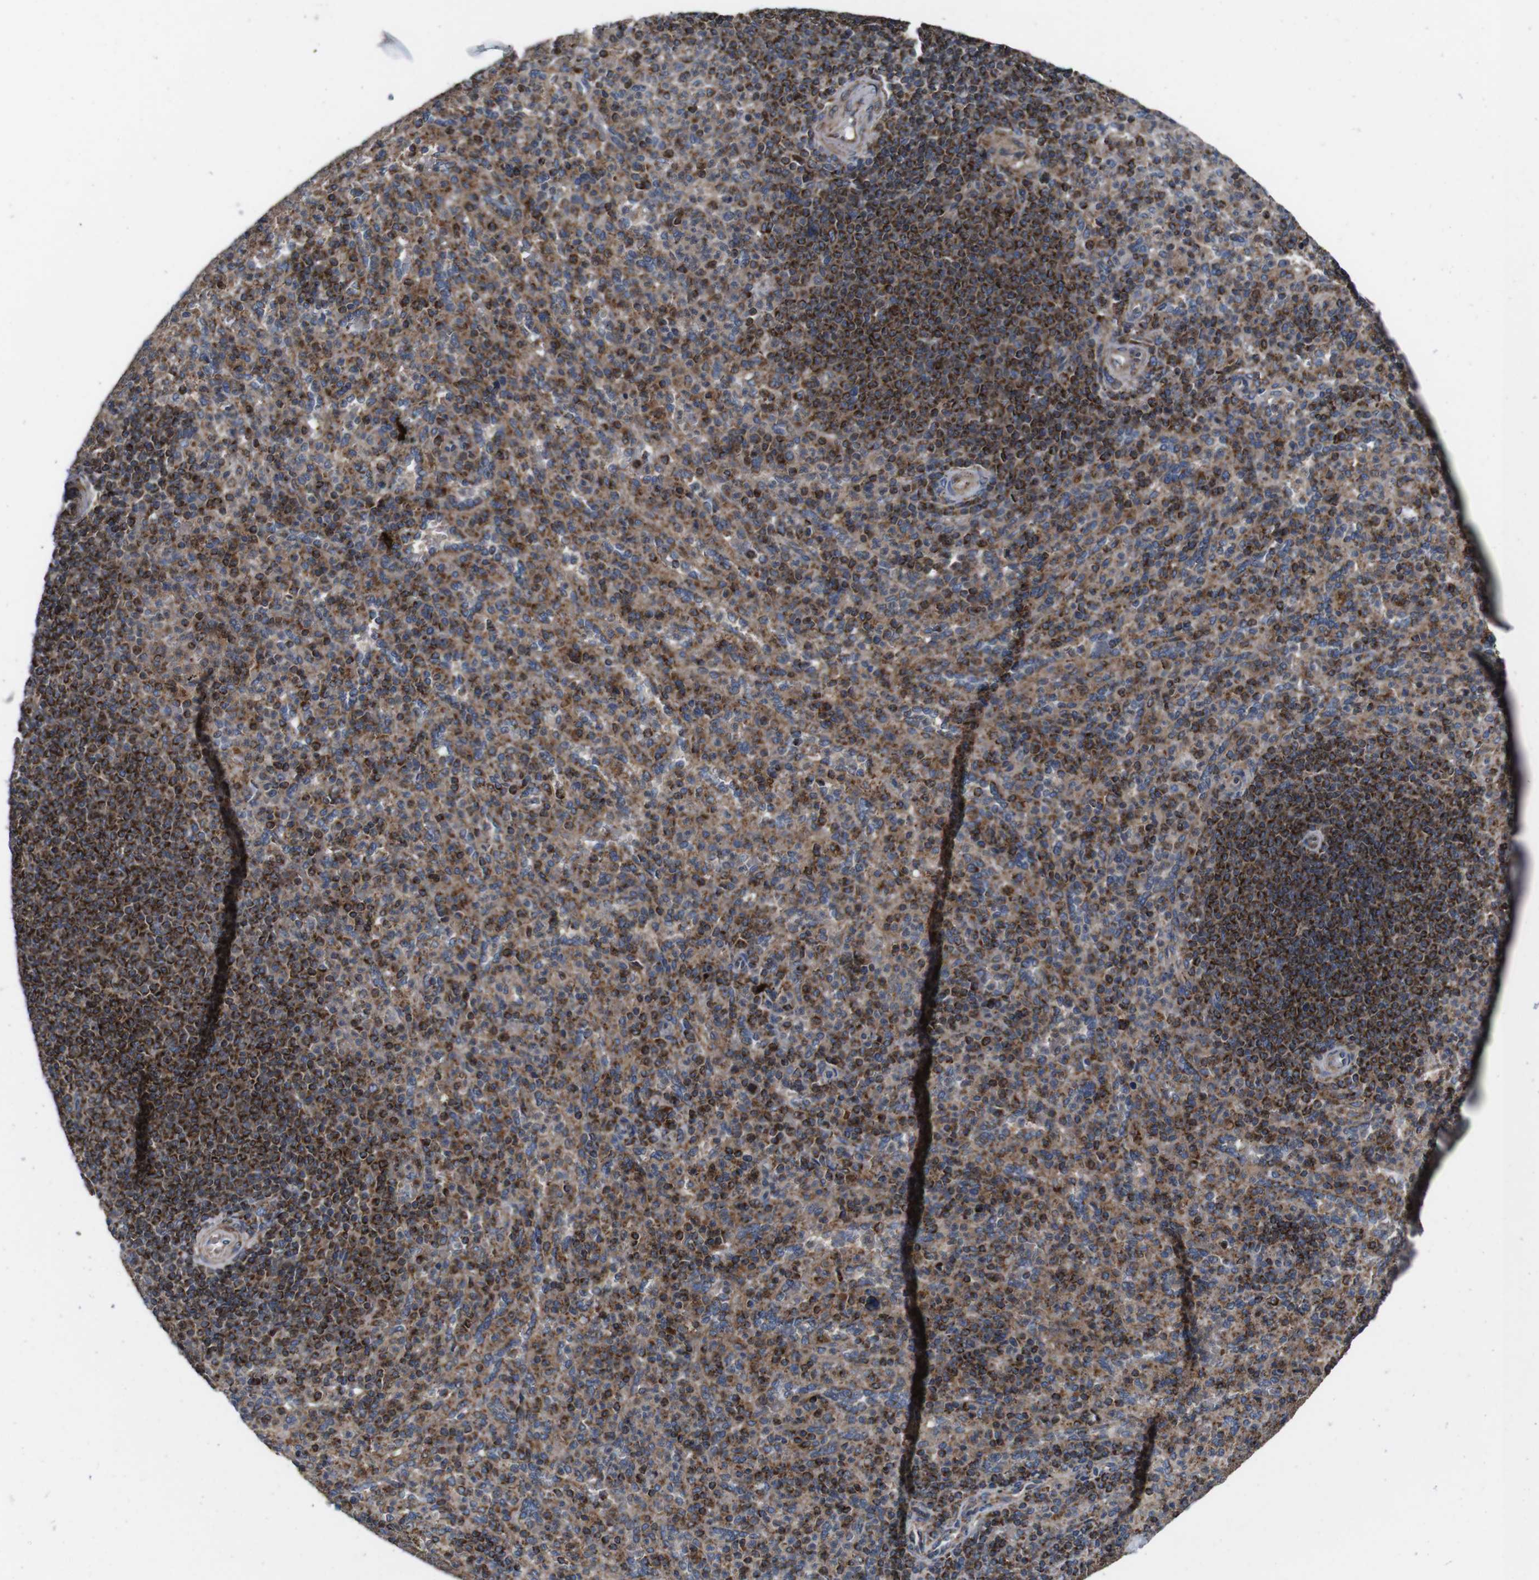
{"staining": {"intensity": "strong", "quantity": "25%-75%", "location": "cytoplasmic/membranous"}, "tissue": "spleen", "cell_type": "Cells in red pulp", "image_type": "normal", "snomed": [{"axis": "morphology", "description": "Normal tissue, NOS"}, {"axis": "topography", "description": "Spleen"}], "caption": "A high-resolution micrograph shows immunohistochemistry (IHC) staining of normal spleen, which exhibits strong cytoplasmic/membranous positivity in approximately 25%-75% of cells in red pulp. (DAB IHC, brown staining for protein, blue staining for nuclei).", "gene": "HK1", "patient": {"sex": "male", "age": 36}}